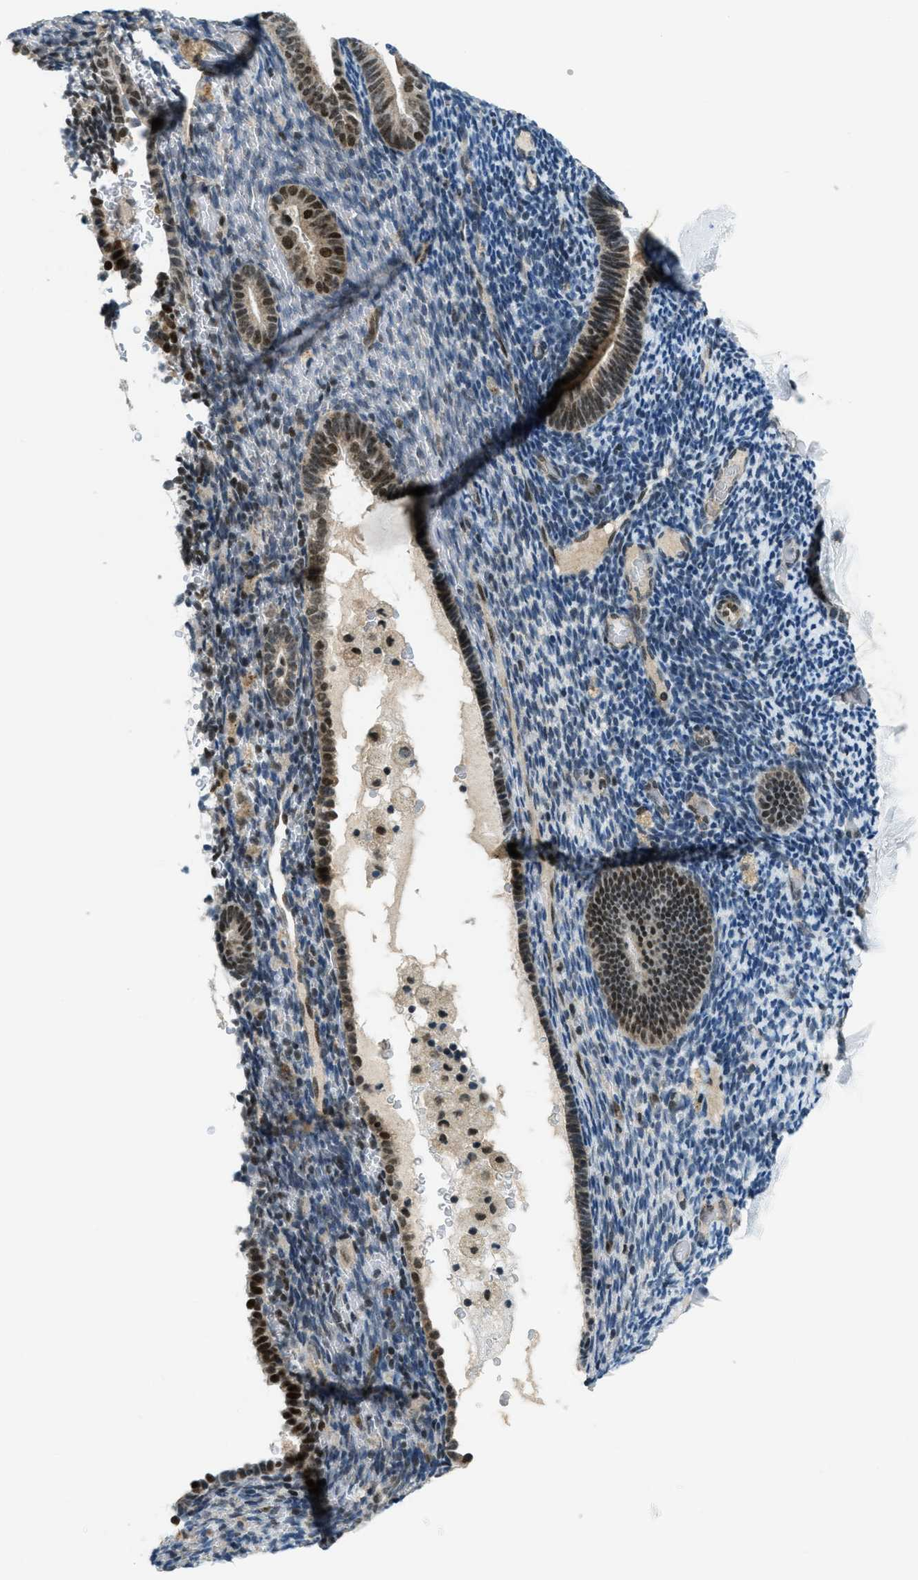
{"staining": {"intensity": "negative", "quantity": "none", "location": "none"}, "tissue": "endometrium", "cell_type": "Cells in endometrial stroma", "image_type": "normal", "snomed": [{"axis": "morphology", "description": "Normal tissue, NOS"}, {"axis": "topography", "description": "Endometrium"}], "caption": "High magnification brightfield microscopy of benign endometrium stained with DAB (brown) and counterstained with hematoxylin (blue): cells in endometrial stroma show no significant expression. The staining is performed using DAB brown chromogen with nuclei counter-stained in using hematoxylin.", "gene": "KLF6", "patient": {"sex": "female", "age": 51}}